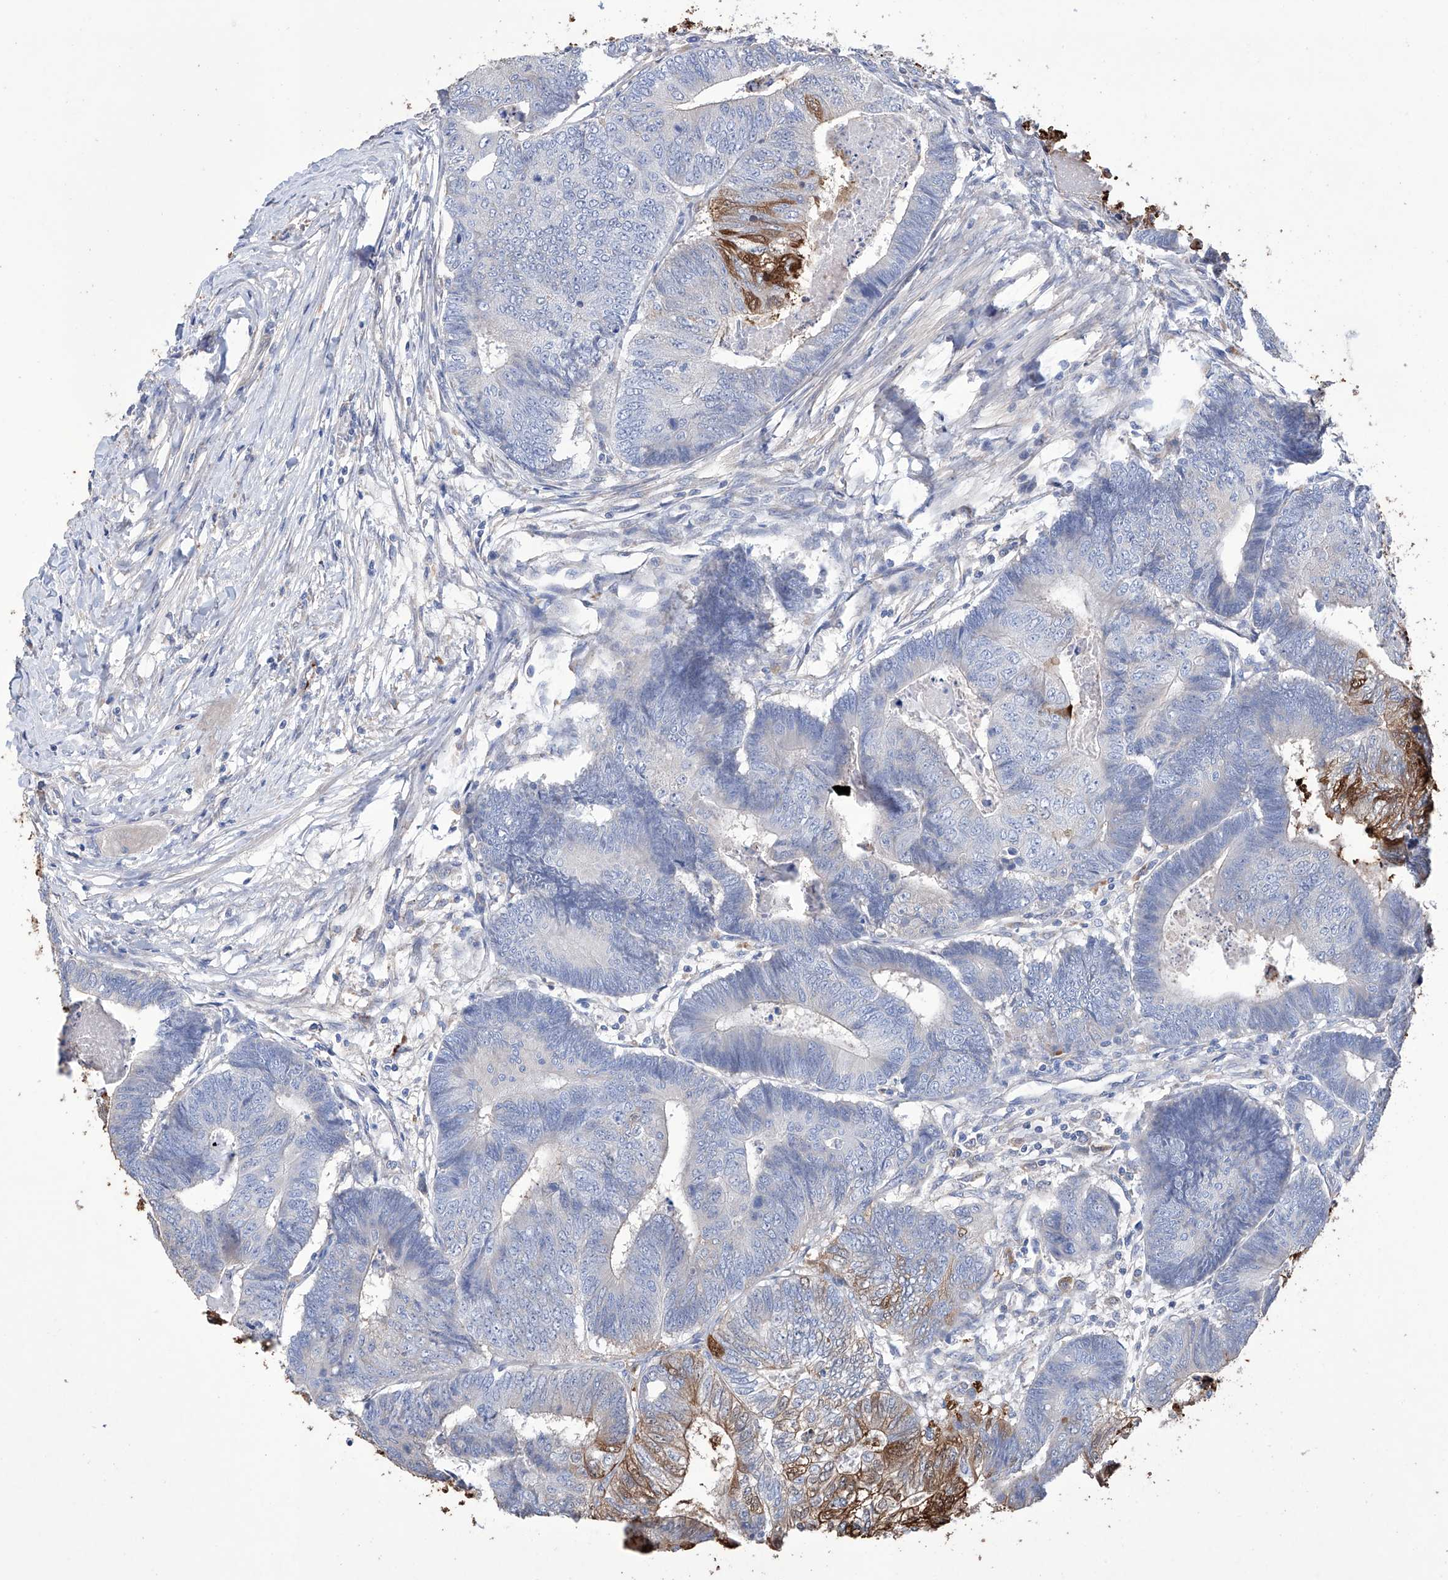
{"staining": {"intensity": "moderate", "quantity": "25%-75%", "location": "cytoplasmic/membranous,nuclear"}, "tissue": "colorectal cancer", "cell_type": "Tumor cells", "image_type": "cancer", "snomed": [{"axis": "morphology", "description": "Adenocarcinoma, NOS"}, {"axis": "topography", "description": "Colon"}], "caption": "Colorectal adenocarcinoma stained with immunohistochemistry reveals moderate cytoplasmic/membranous and nuclear staining in about 25%-75% of tumor cells. The protein of interest is shown in brown color, while the nuclei are stained blue.", "gene": "AFG1L", "patient": {"sex": "female", "age": 67}}